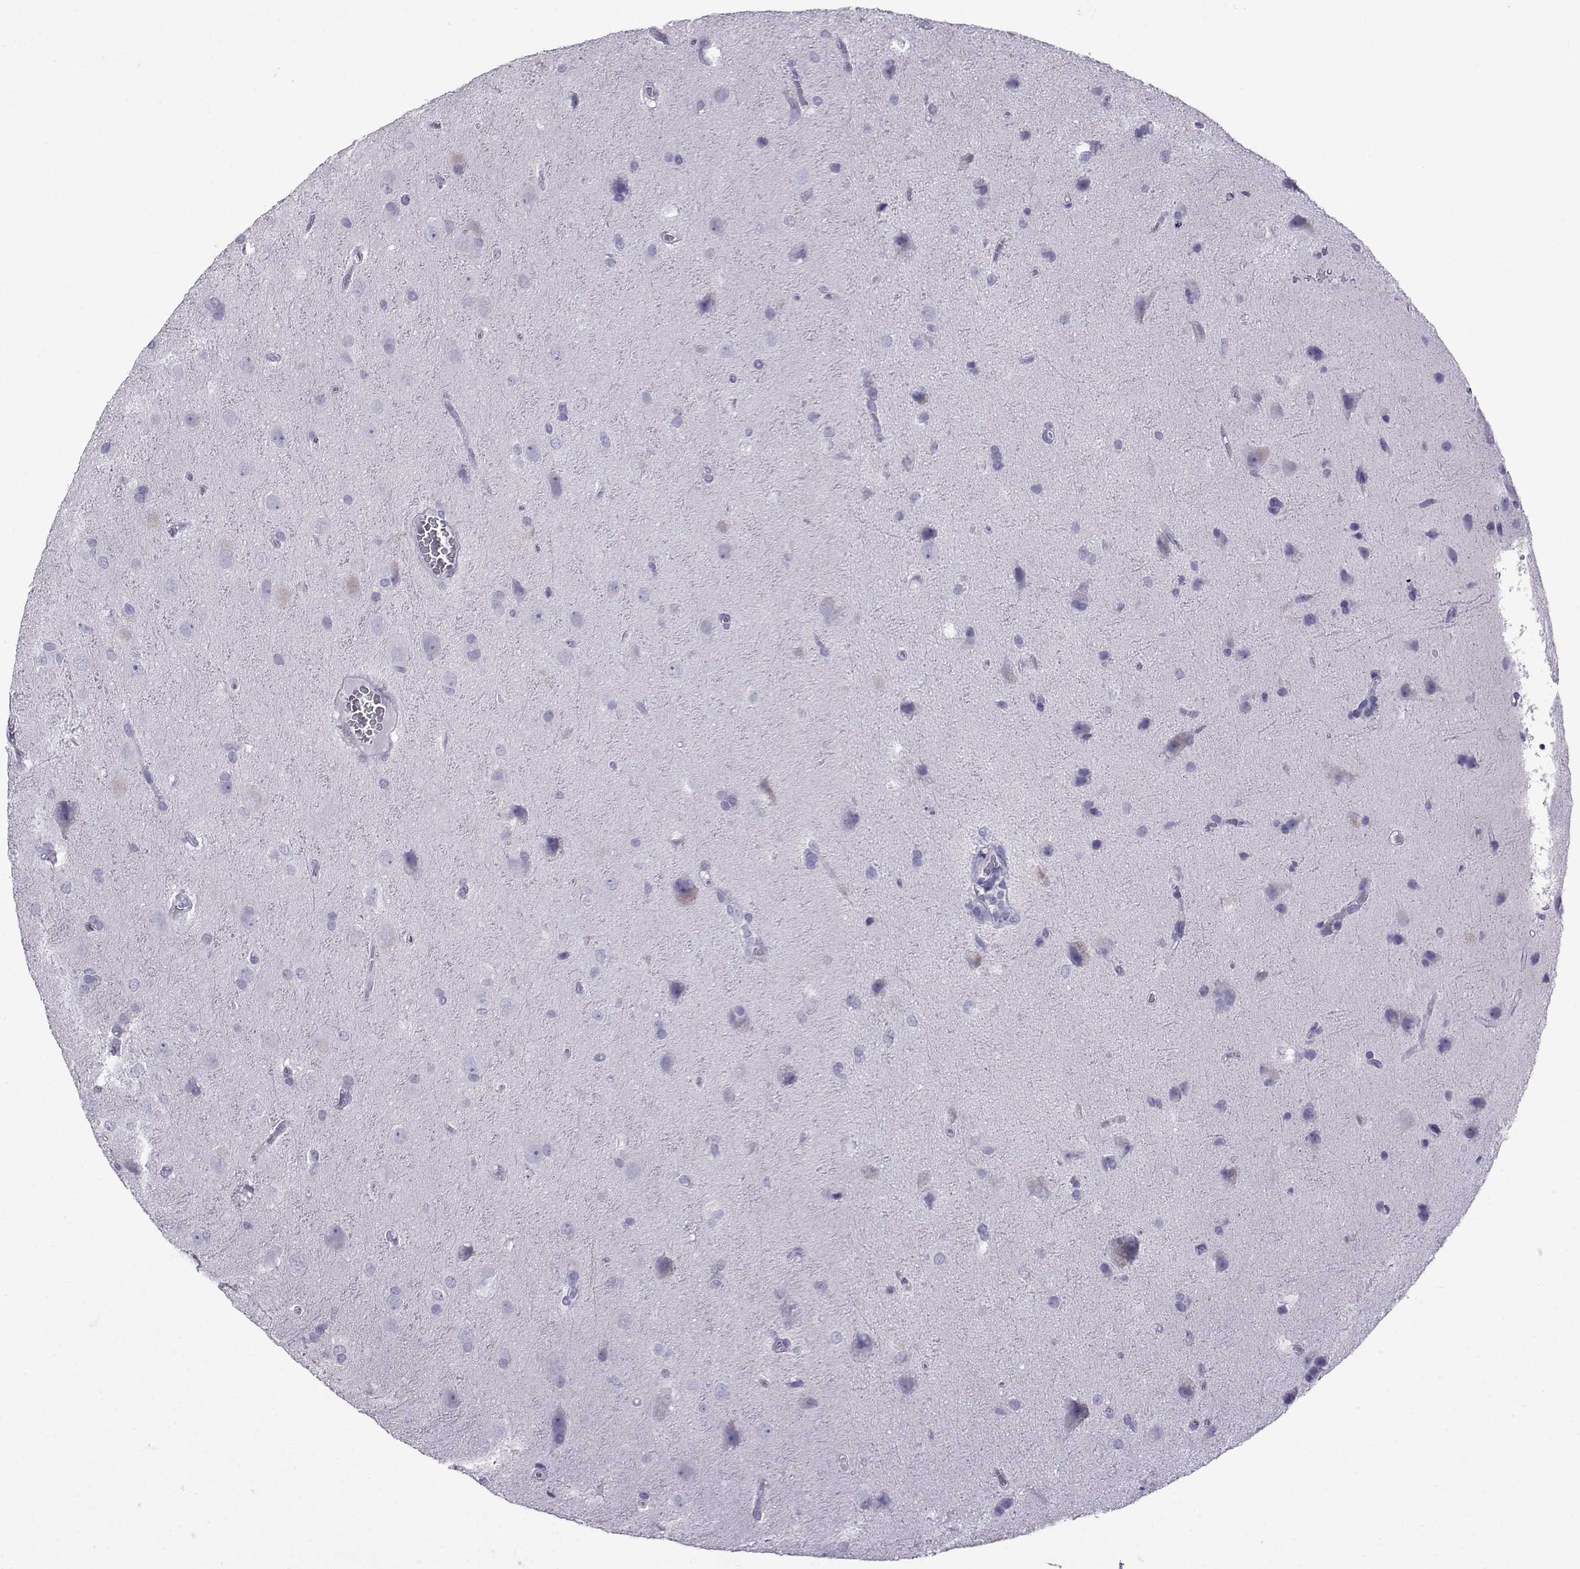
{"staining": {"intensity": "negative", "quantity": "none", "location": "none"}, "tissue": "glioma", "cell_type": "Tumor cells", "image_type": "cancer", "snomed": [{"axis": "morphology", "description": "Glioma, malignant, Low grade"}, {"axis": "topography", "description": "Brain"}], "caption": "The immunohistochemistry histopathology image has no significant staining in tumor cells of glioma tissue.", "gene": "CRYBB1", "patient": {"sex": "male", "age": 58}}